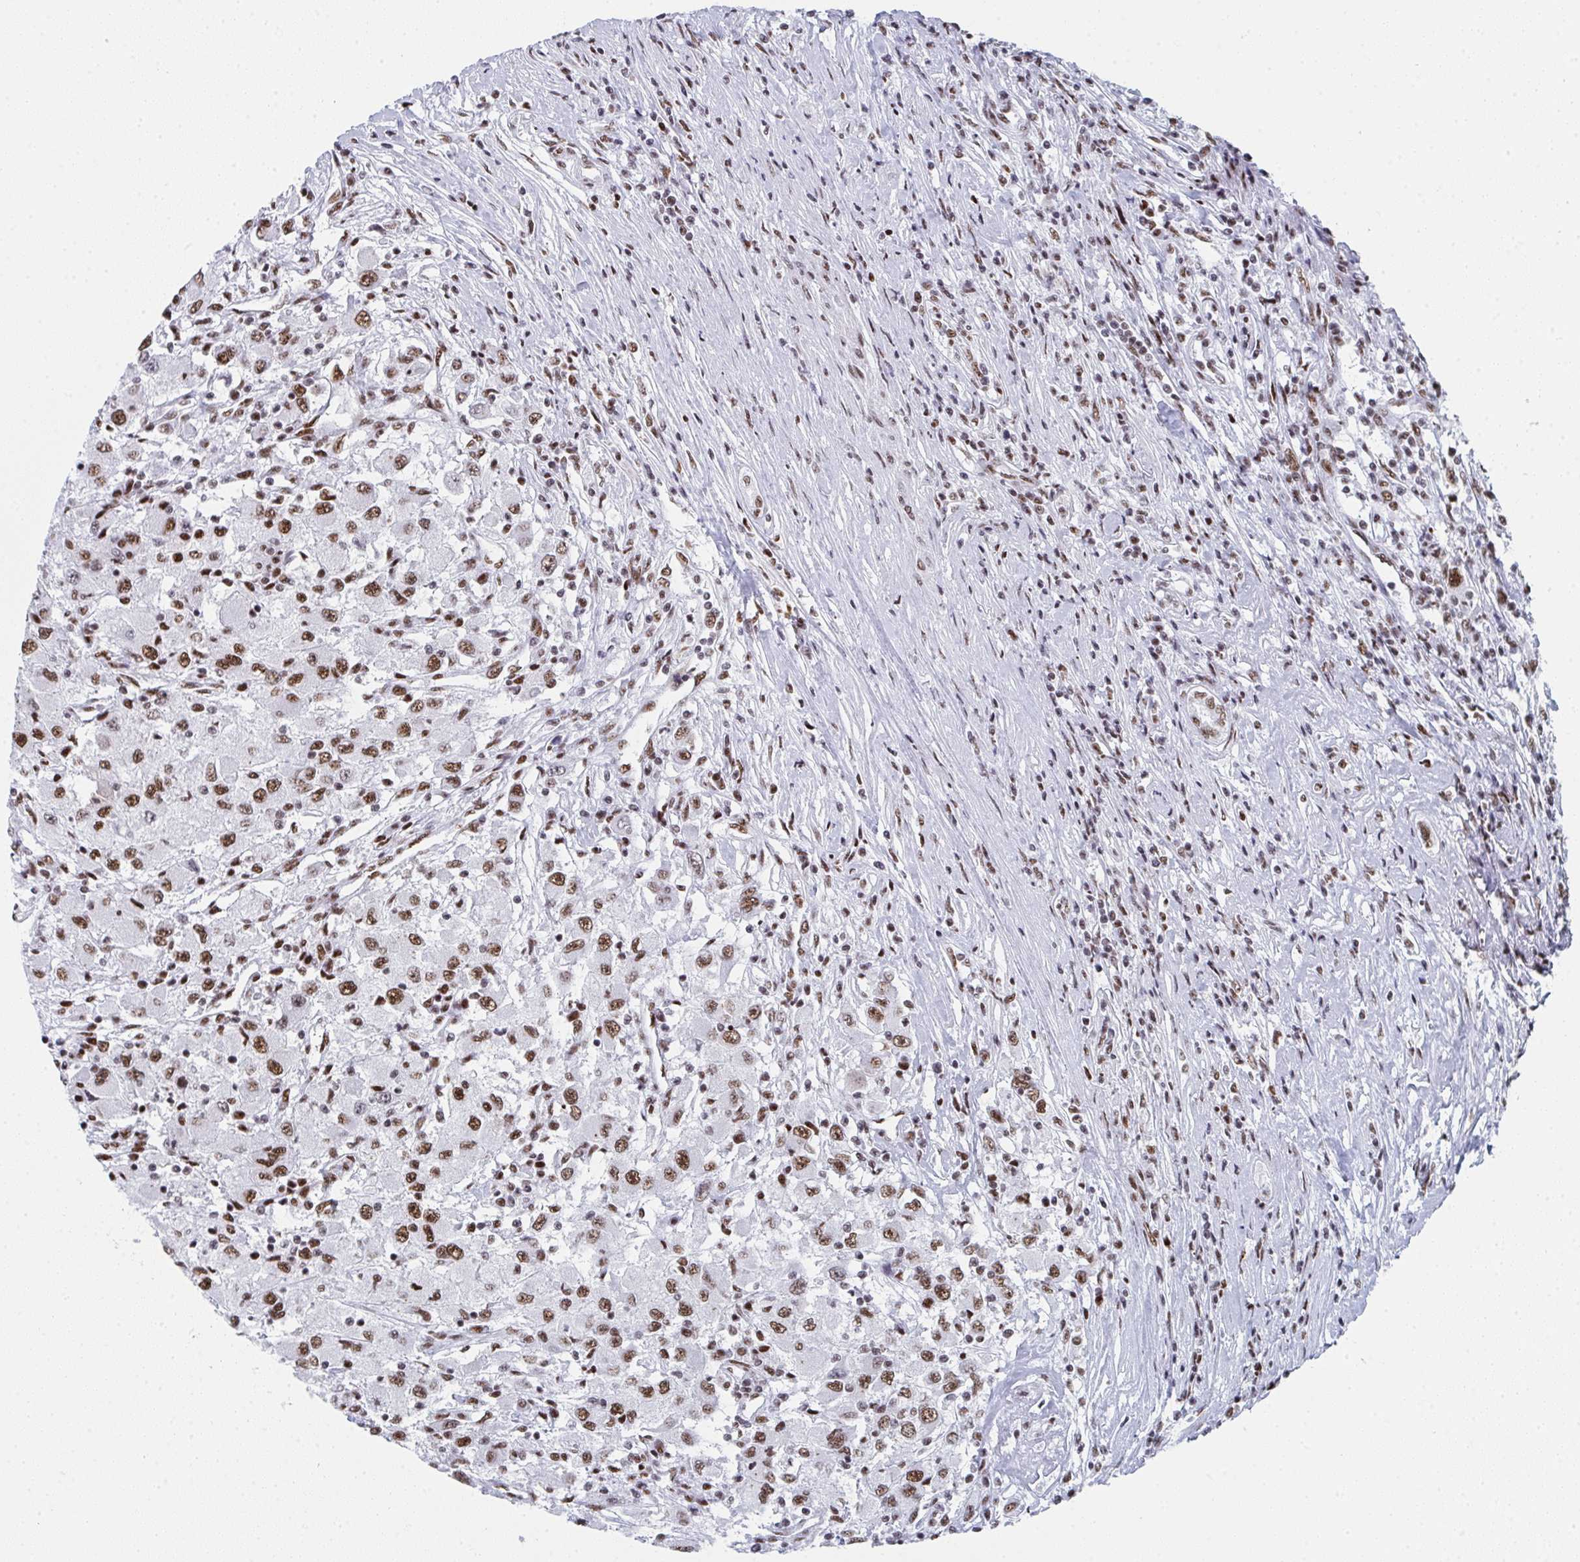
{"staining": {"intensity": "moderate", "quantity": ">75%", "location": "nuclear"}, "tissue": "renal cancer", "cell_type": "Tumor cells", "image_type": "cancer", "snomed": [{"axis": "morphology", "description": "Adenocarcinoma, NOS"}, {"axis": "topography", "description": "Kidney"}], "caption": "Immunohistochemical staining of renal adenocarcinoma reveals medium levels of moderate nuclear expression in about >75% of tumor cells. The staining was performed using DAB, with brown indicating positive protein expression. Nuclei are stained blue with hematoxylin.", "gene": "SNRNP70", "patient": {"sex": "female", "age": 67}}